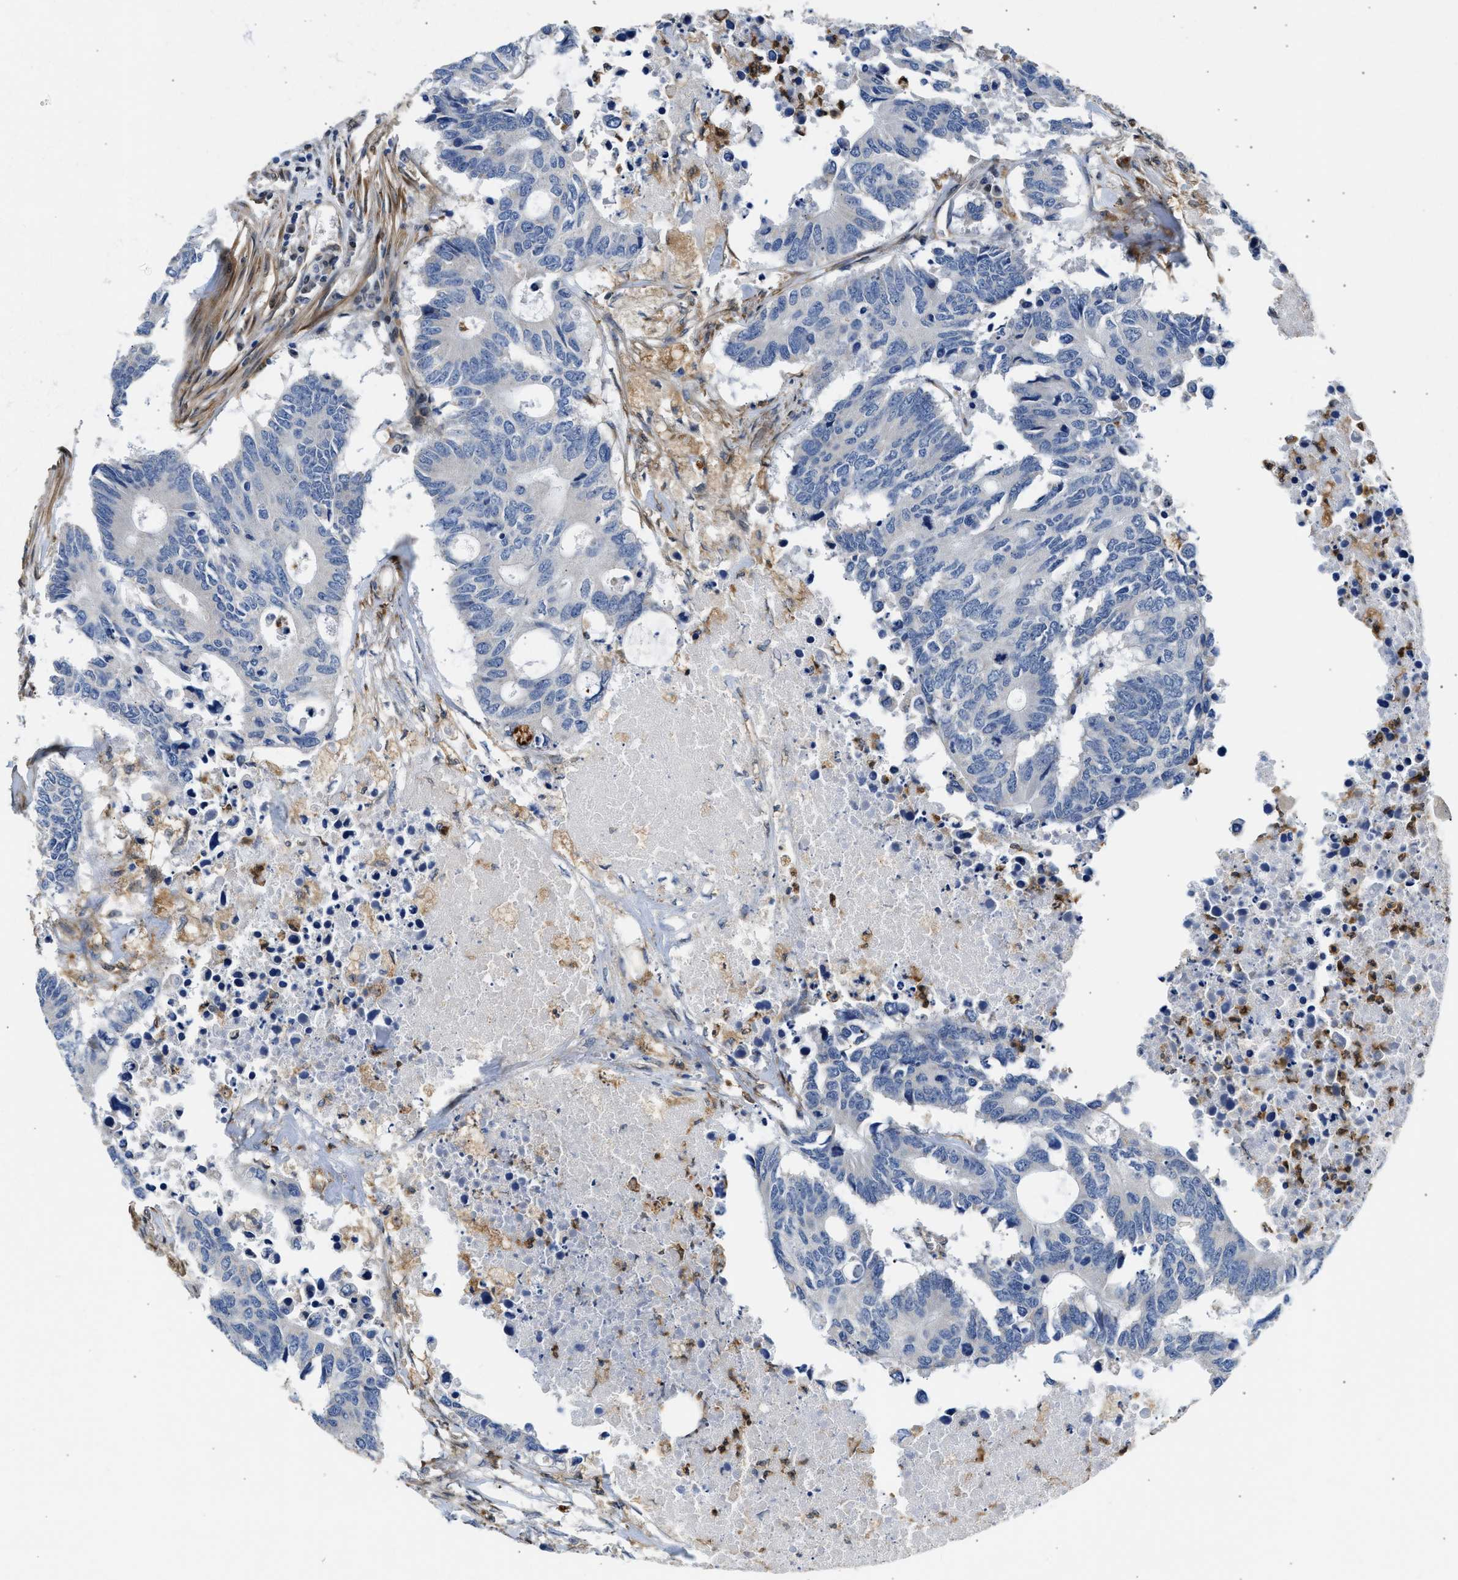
{"staining": {"intensity": "negative", "quantity": "none", "location": "none"}, "tissue": "colorectal cancer", "cell_type": "Tumor cells", "image_type": "cancer", "snomed": [{"axis": "morphology", "description": "Adenocarcinoma, NOS"}, {"axis": "topography", "description": "Colon"}], "caption": "DAB immunohistochemical staining of colorectal cancer (adenocarcinoma) shows no significant positivity in tumor cells.", "gene": "RAB31", "patient": {"sex": "male", "age": 71}}